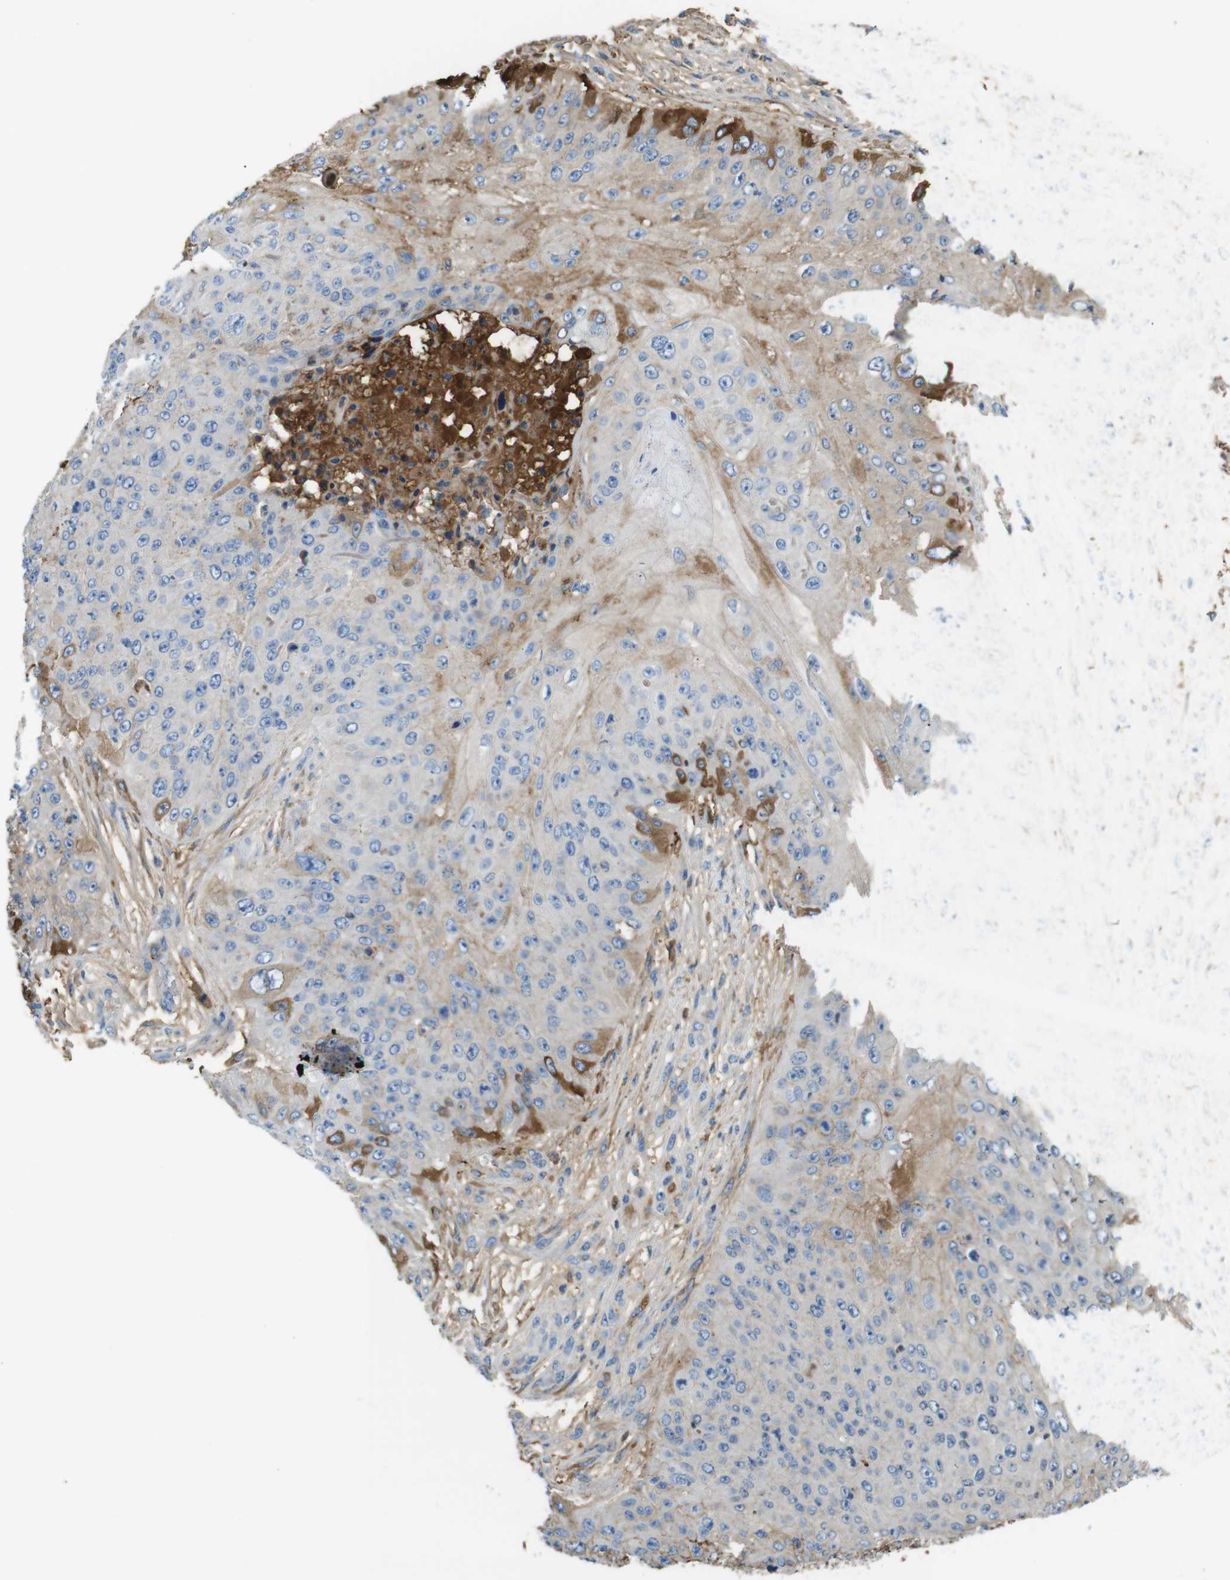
{"staining": {"intensity": "moderate", "quantity": "<25%", "location": "cytoplasmic/membranous"}, "tissue": "skin cancer", "cell_type": "Tumor cells", "image_type": "cancer", "snomed": [{"axis": "morphology", "description": "Squamous cell carcinoma, NOS"}, {"axis": "topography", "description": "Skin"}], "caption": "Immunohistochemical staining of skin cancer shows low levels of moderate cytoplasmic/membranous protein expression in approximately <25% of tumor cells. (Brightfield microscopy of DAB IHC at high magnification).", "gene": "LTBP4", "patient": {"sex": "female", "age": 80}}